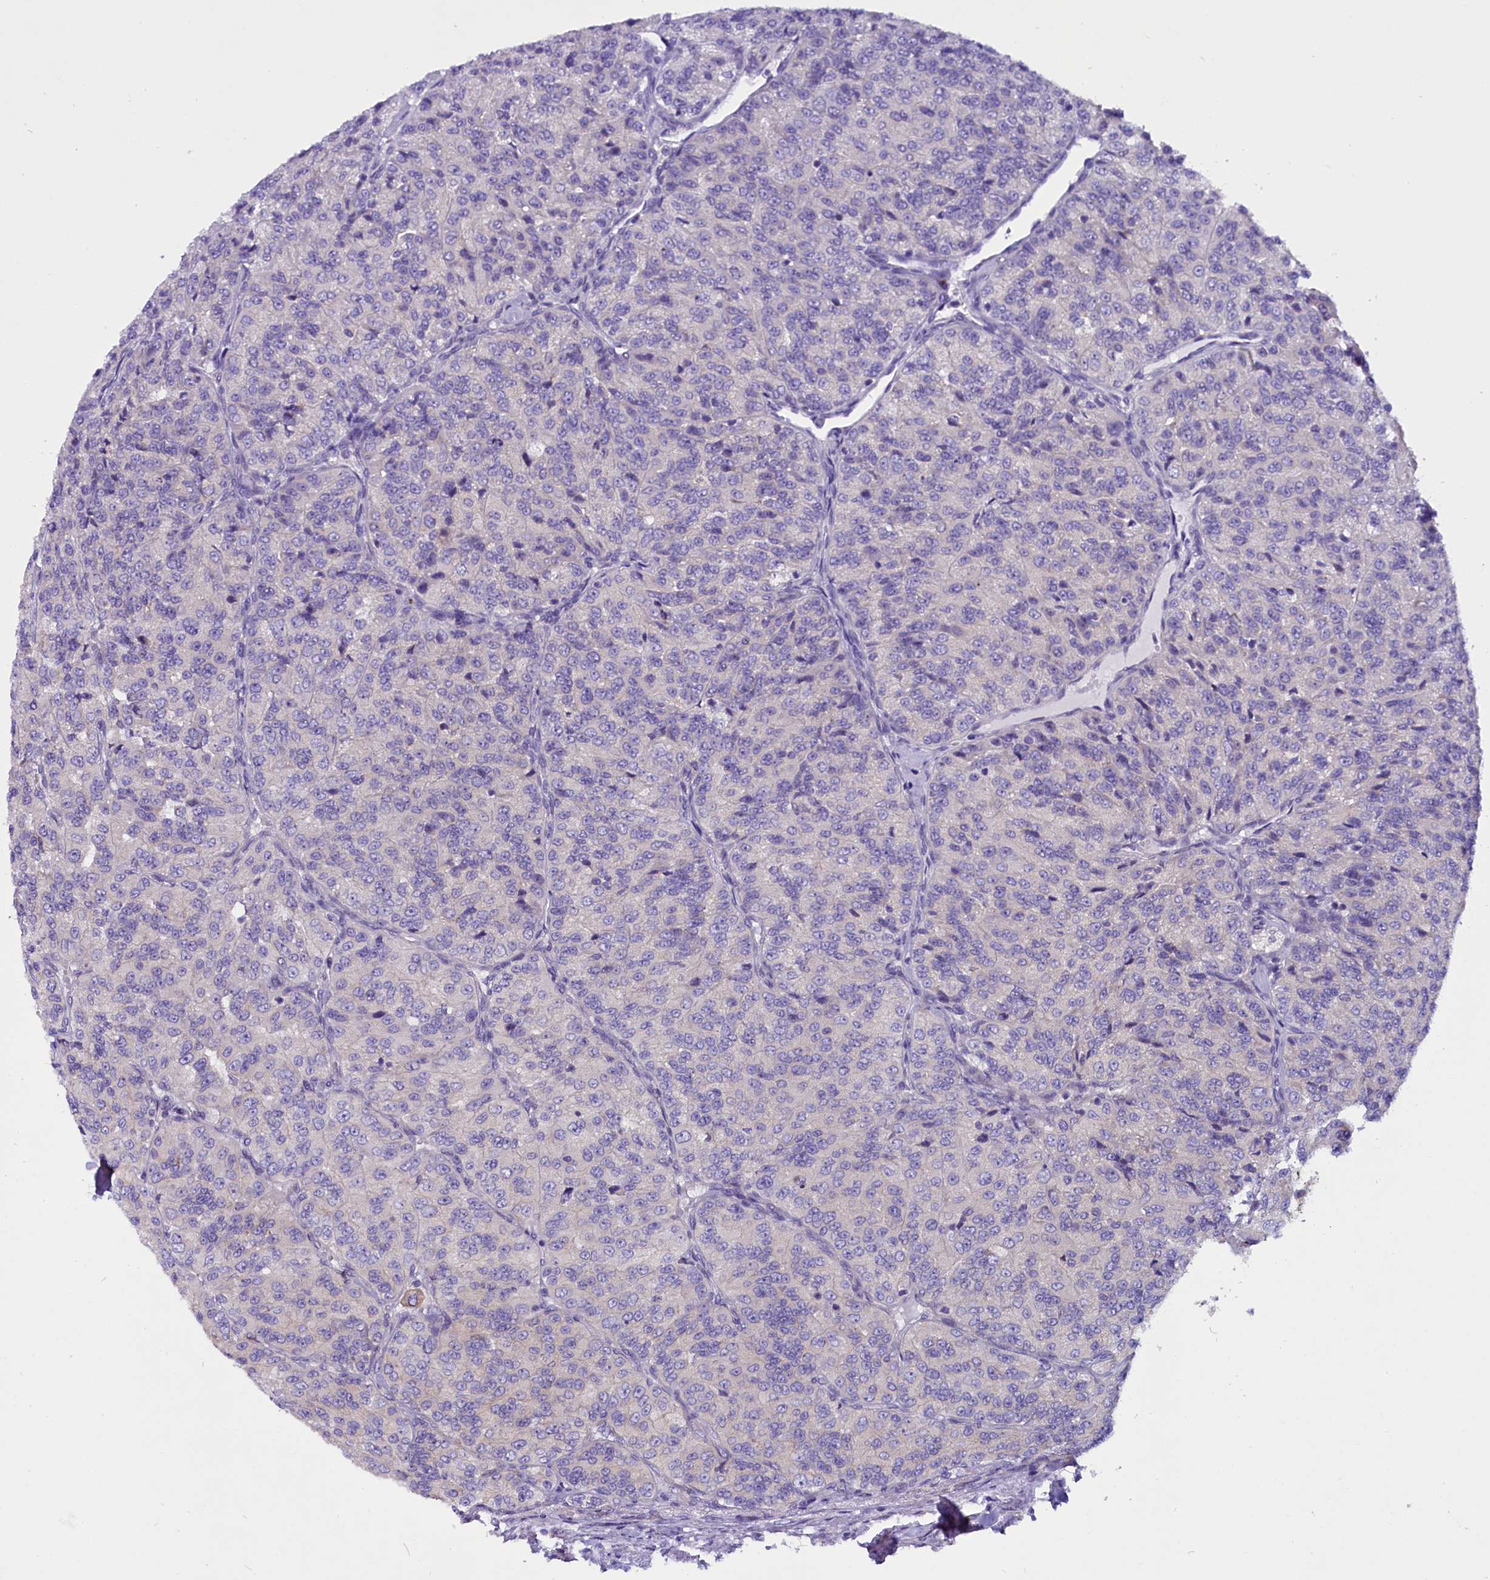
{"staining": {"intensity": "weak", "quantity": "<25%", "location": "cytoplasmic/membranous"}, "tissue": "renal cancer", "cell_type": "Tumor cells", "image_type": "cancer", "snomed": [{"axis": "morphology", "description": "Adenocarcinoma, NOS"}, {"axis": "topography", "description": "Kidney"}], "caption": "Immunohistochemistry (IHC) micrograph of neoplastic tissue: adenocarcinoma (renal) stained with DAB (3,3'-diaminobenzidine) shows no significant protein staining in tumor cells.", "gene": "CEP170", "patient": {"sex": "female", "age": 63}}